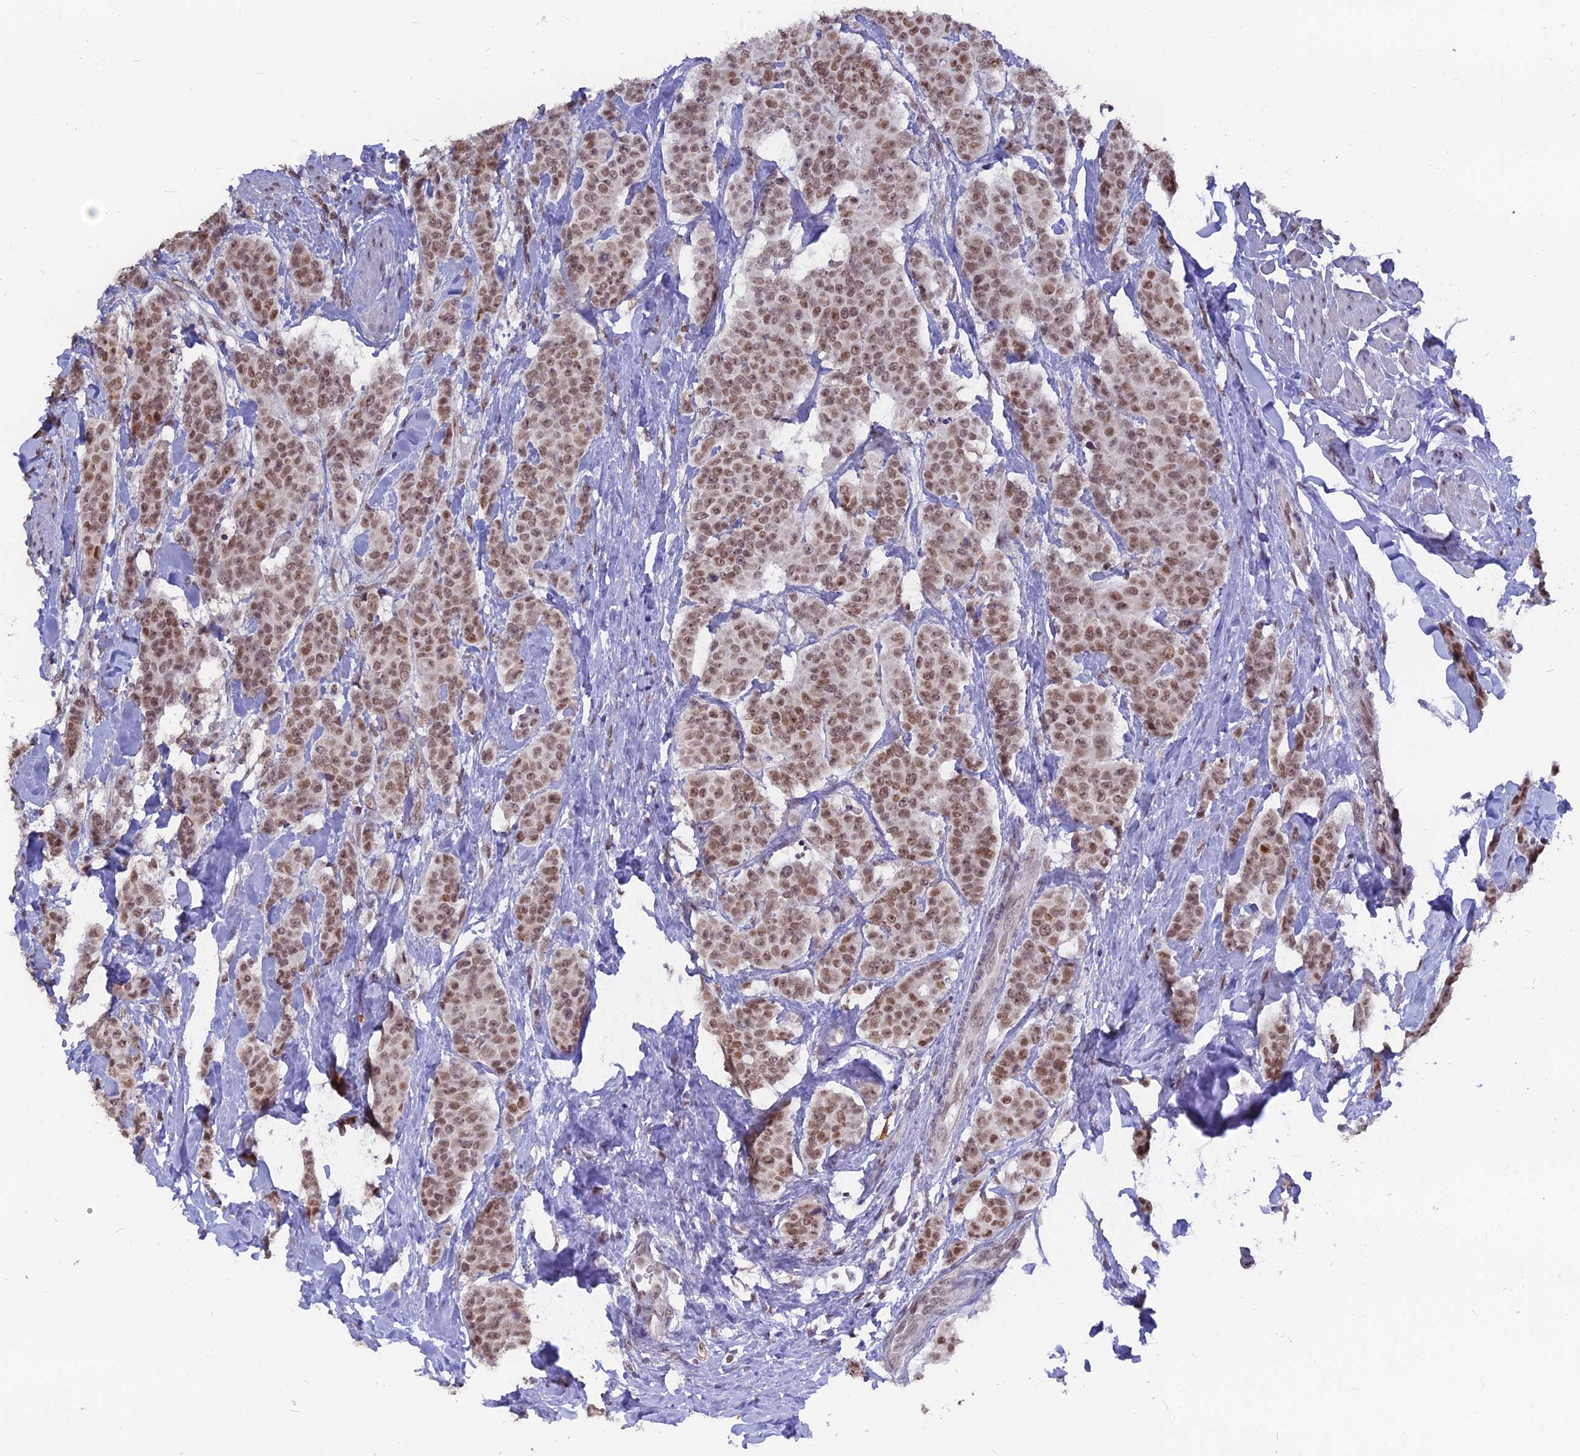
{"staining": {"intensity": "moderate", "quantity": ">75%", "location": "nuclear"}, "tissue": "breast cancer", "cell_type": "Tumor cells", "image_type": "cancer", "snomed": [{"axis": "morphology", "description": "Duct carcinoma"}, {"axis": "topography", "description": "Breast"}], "caption": "Protein expression analysis of human breast cancer reveals moderate nuclear staining in approximately >75% of tumor cells. The staining is performed using DAB brown chromogen to label protein expression. The nuclei are counter-stained blue using hematoxylin.", "gene": "NR1H3", "patient": {"sex": "female", "age": 40}}